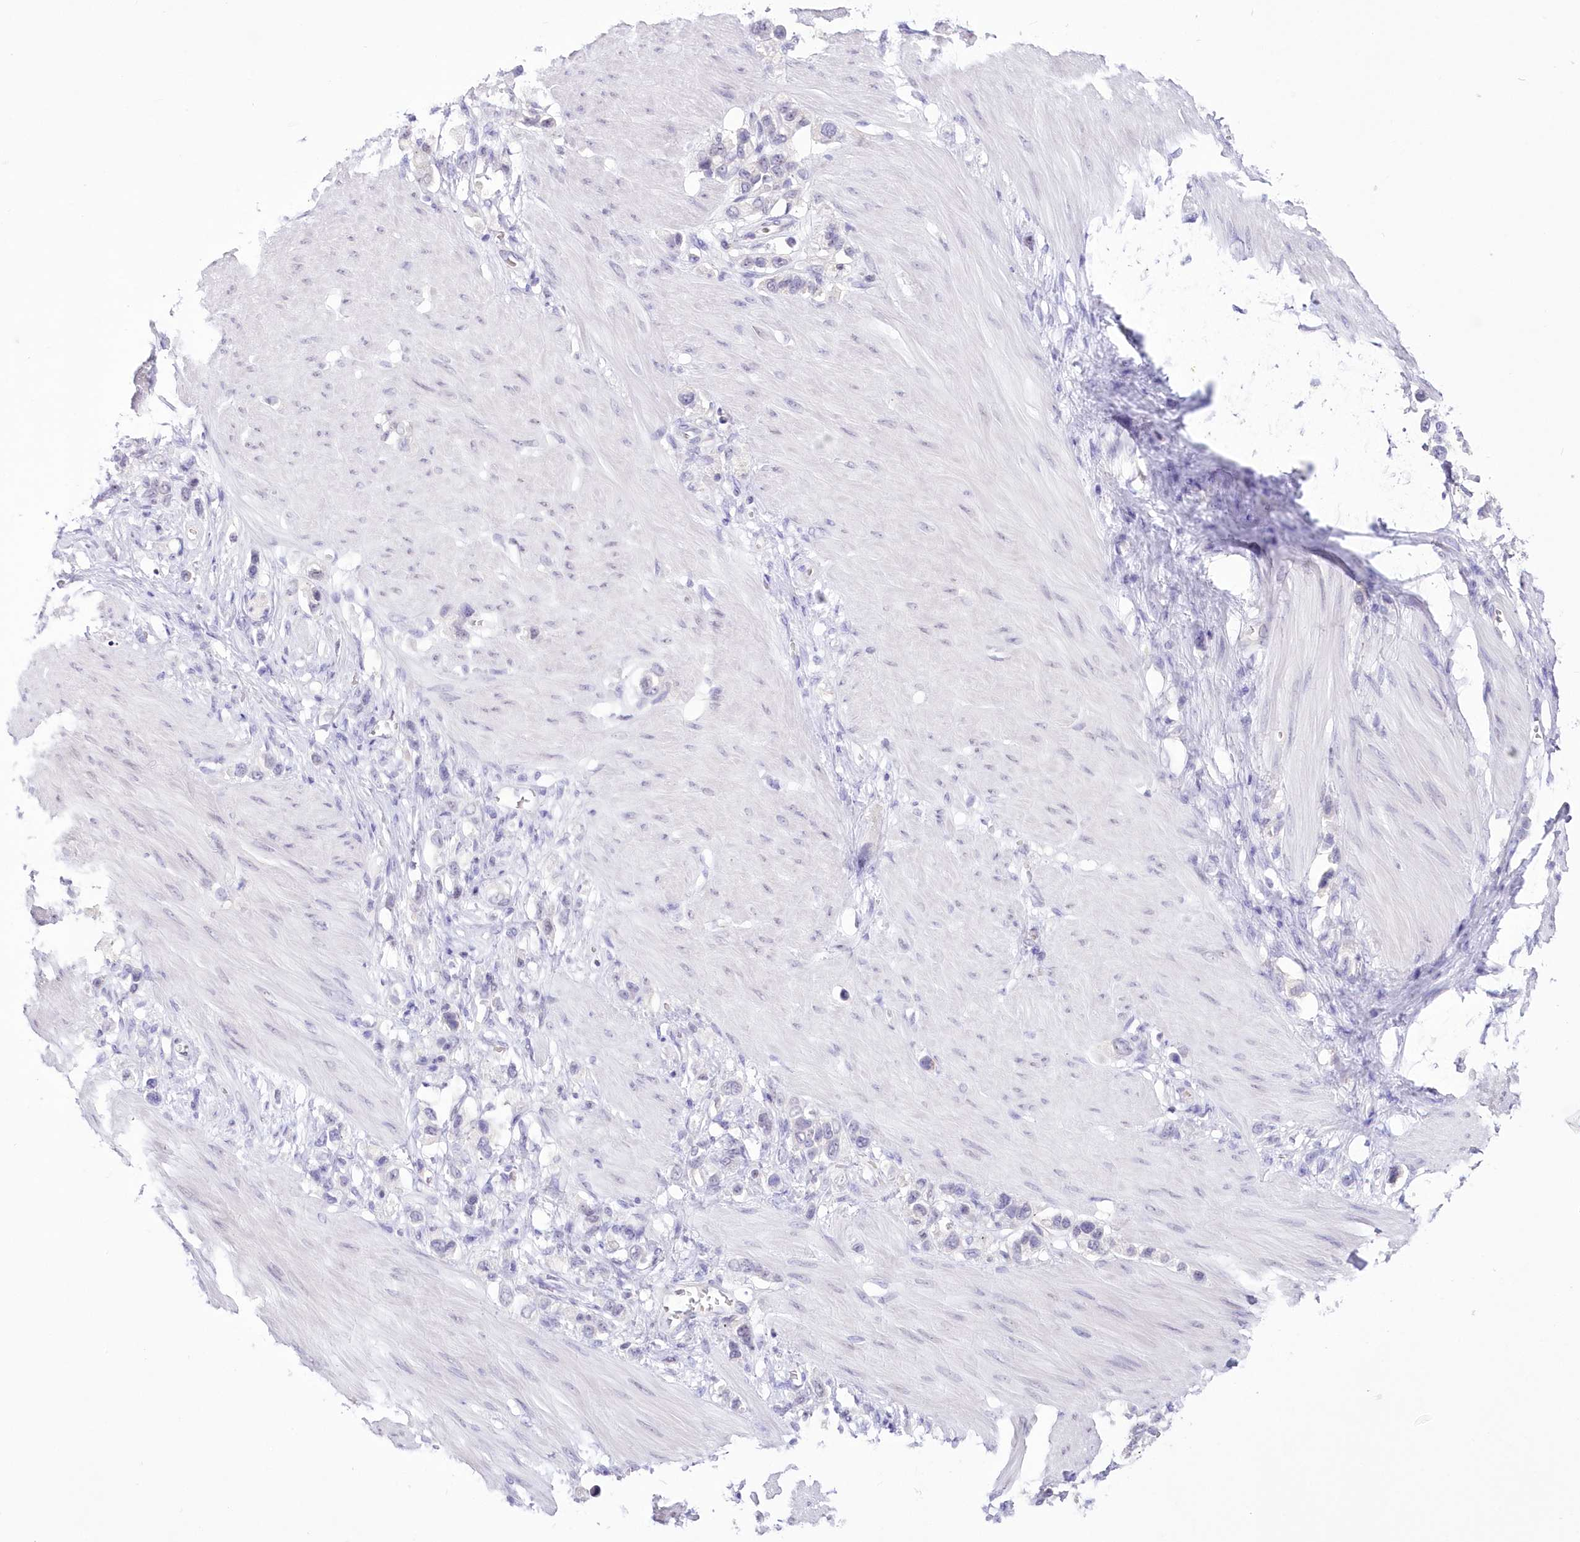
{"staining": {"intensity": "negative", "quantity": "none", "location": "none"}, "tissue": "stomach cancer", "cell_type": "Tumor cells", "image_type": "cancer", "snomed": [{"axis": "morphology", "description": "Adenocarcinoma, NOS"}, {"axis": "topography", "description": "Stomach"}], "caption": "Immunohistochemistry (IHC) histopathology image of neoplastic tissue: stomach cancer (adenocarcinoma) stained with DAB (3,3'-diaminobenzidine) shows no significant protein staining in tumor cells.", "gene": "UBA6", "patient": {"sex": "female", "age": 65}}